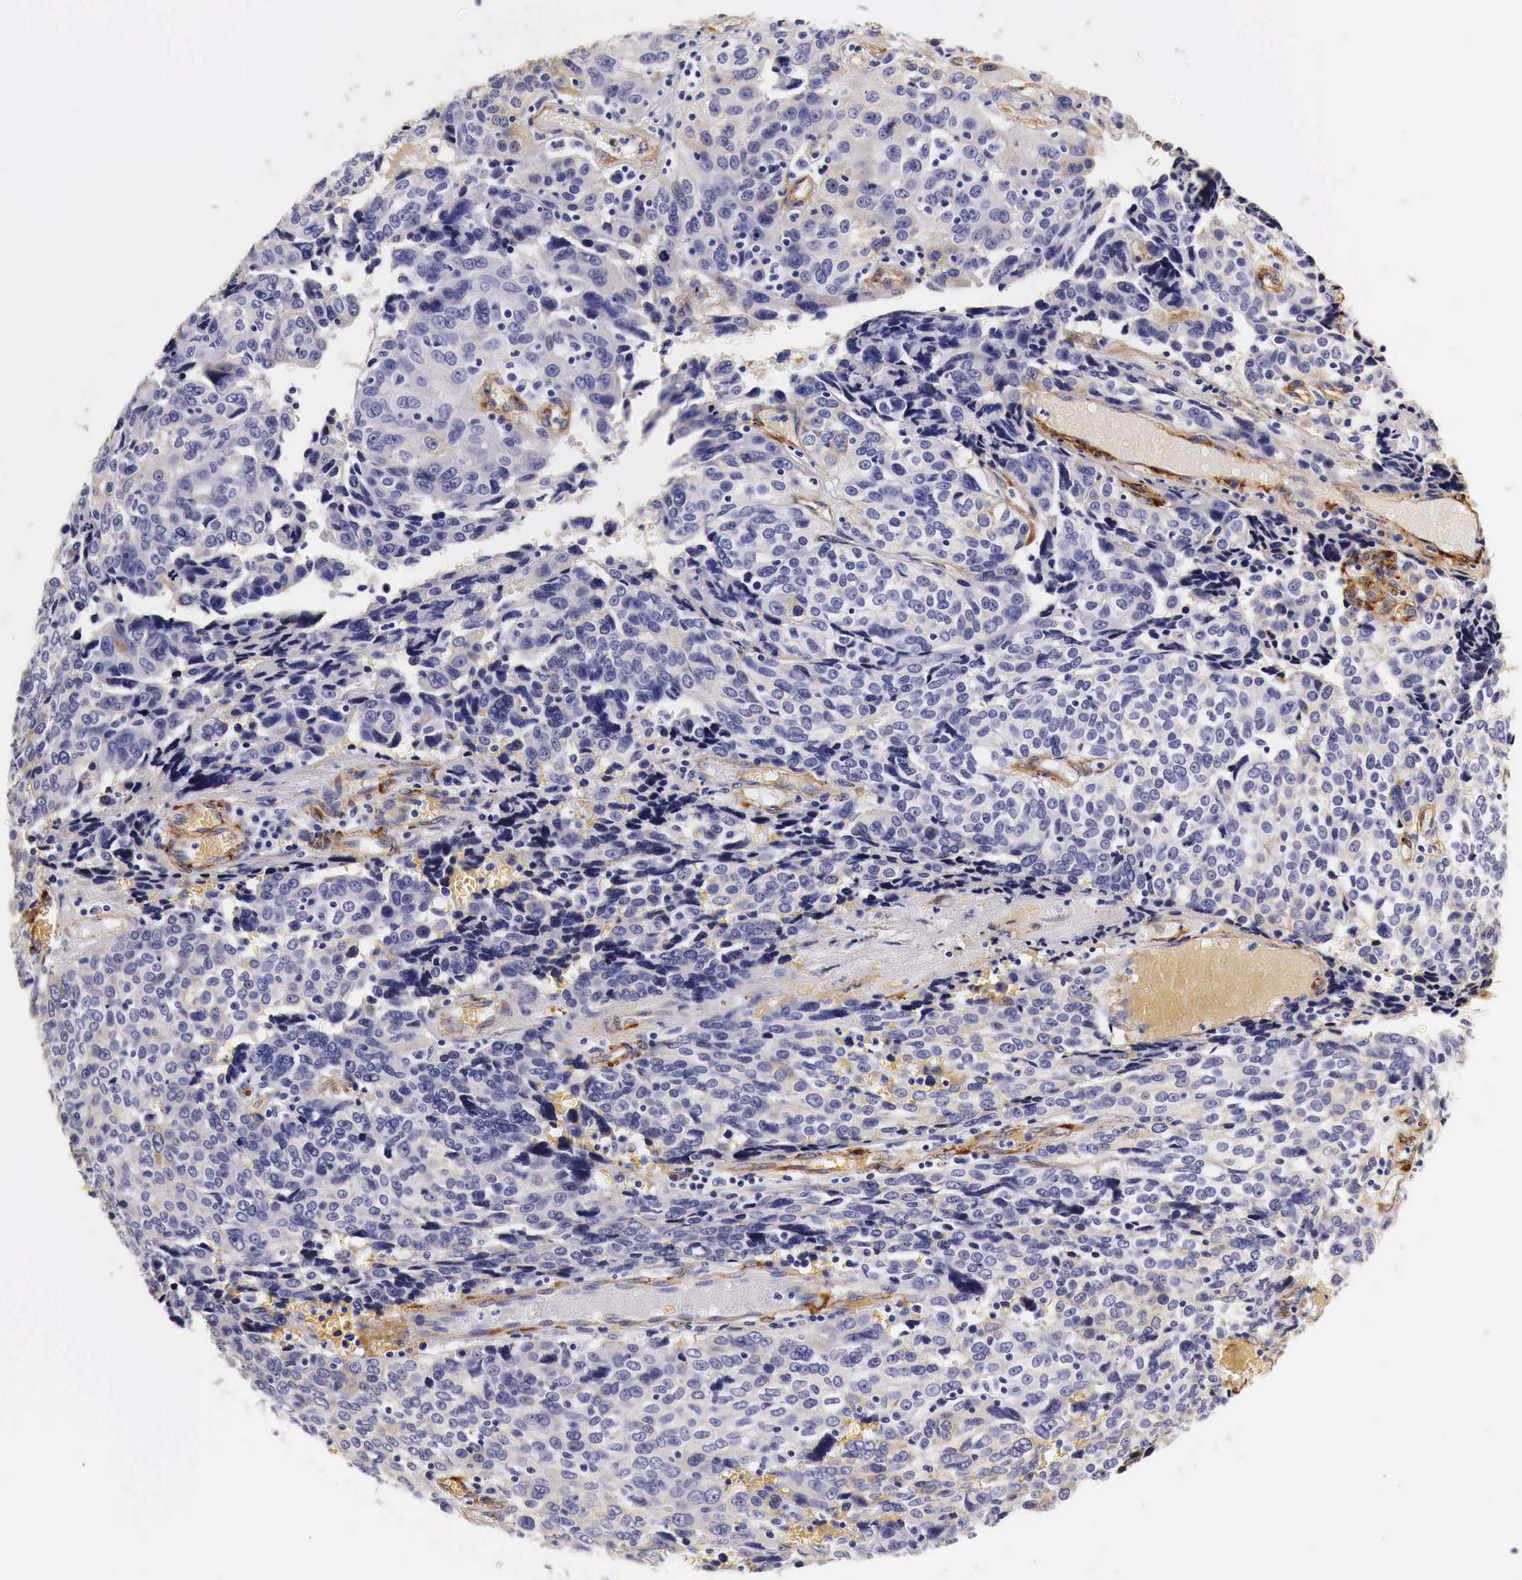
{"staining": {"intensity": "strong", "quantity": "25%-75%", "location": "cytoplasmic/membranous"}, "tissue": "ovarian cancer", "cell_type": "Tumor cells", "image_type": "cancer", "snomed": [{"axis": "morphology", "description": "Carcinoma, endometroid"}, {"axis": "topography", "description": "Ovary"}], "caption": "Ovarian endometroid carcinoma stained with a brown dye demonstrates strong cytoplasmic/membranous positive expression in approximately 25%-75% of tumor cells.", "gene": "LAMB2", "patient": {"sex": "female", "age": 75}}